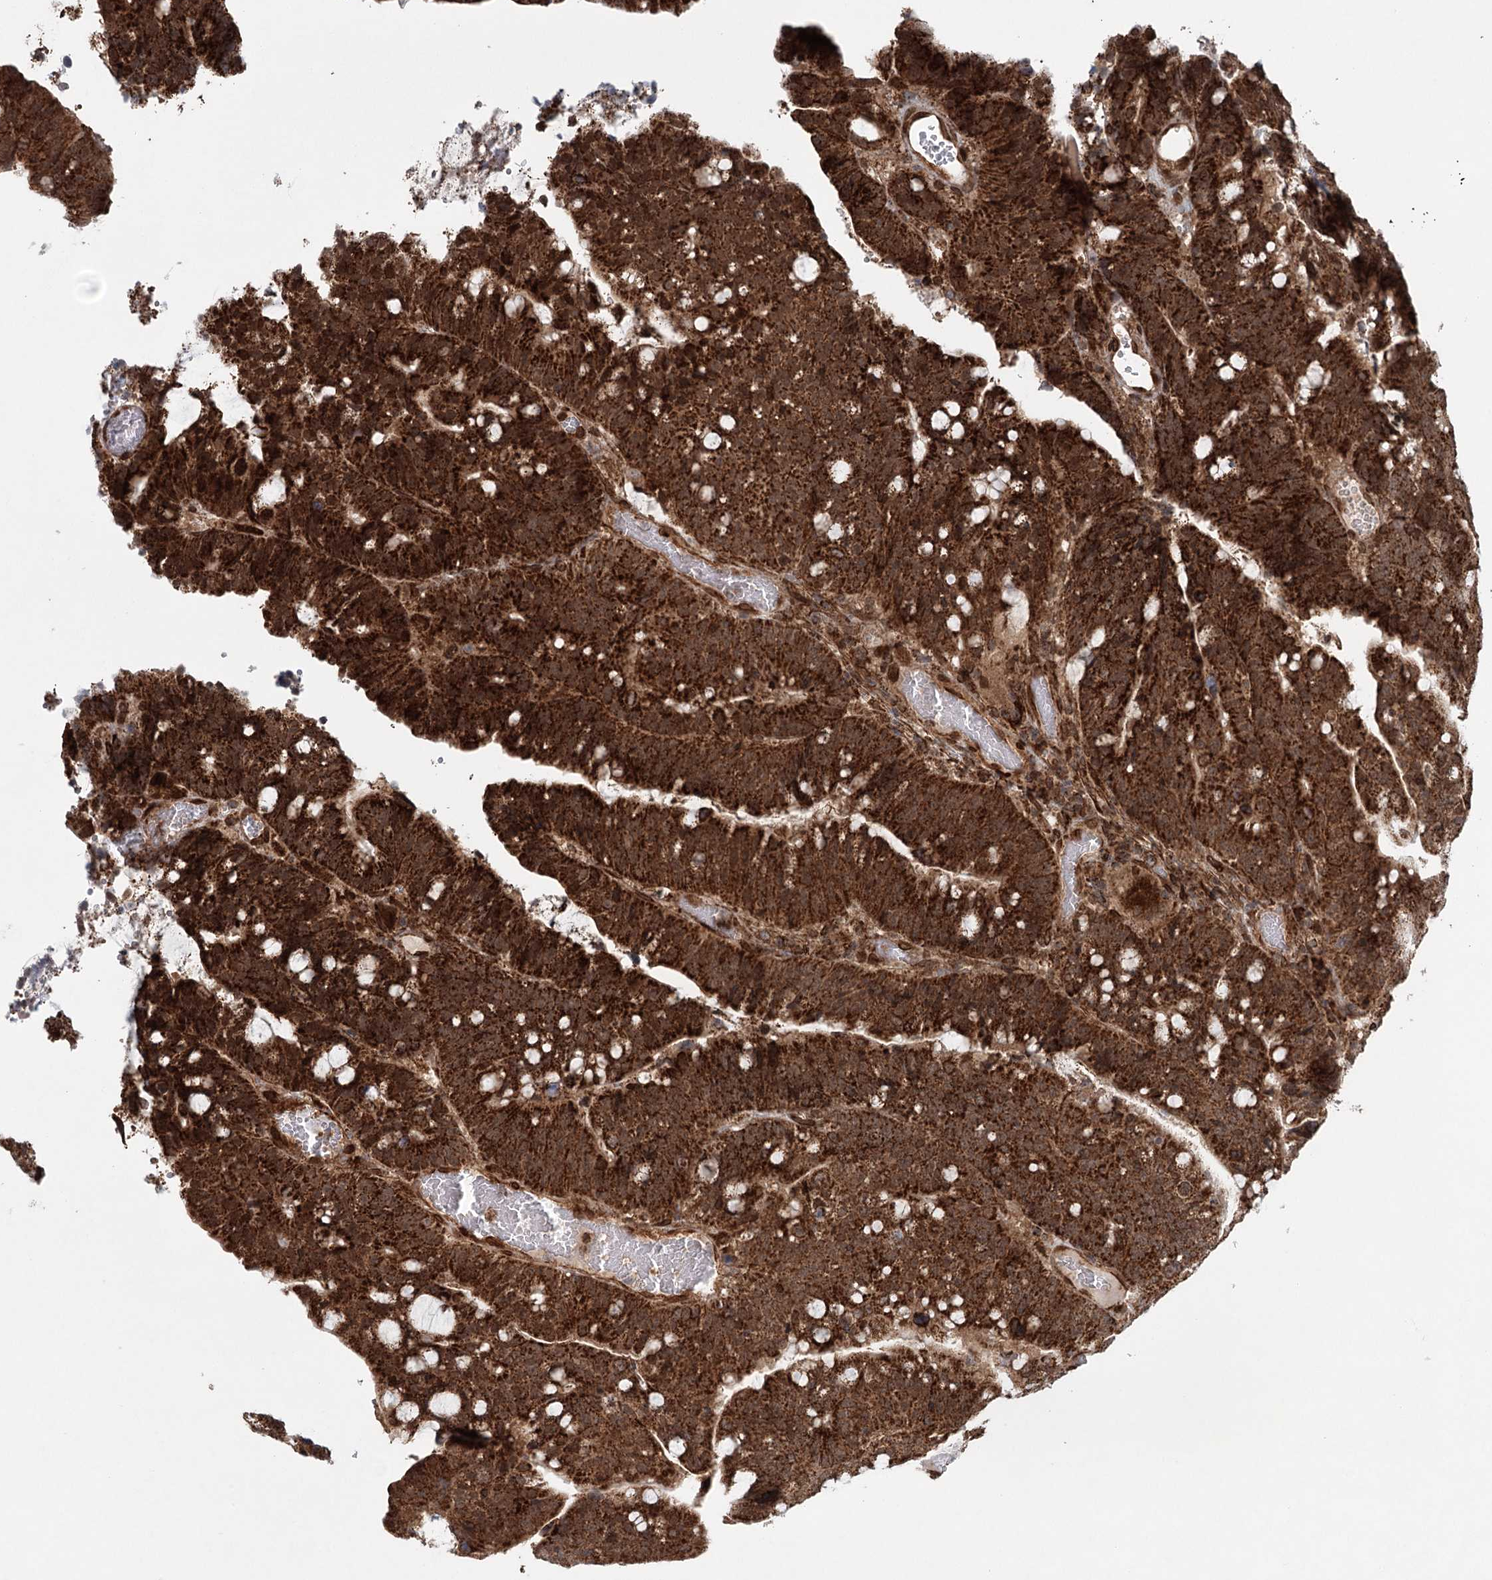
{"staining": {"intensity": "strong", "quantity": ">75%", "location": "cytoplasmic/membranous"}, "tissue": "colorectal cancer", "cell_type": "Tumor cells", "image_type": "cancer", "snomed": [{"axis": "morphology", "description": "Adenocarcinoma, NOS"}, {"axis": "topography", "description": "Colon"}], "caption": "Protein expression analysis of colorectal cancer shows strong cytoplasmic/membranous positivity in approximately >75% of tumor cells. (Stains: DAB (3,3'-diaminobenzidine) in brown, nuclei in blue, Microscopy: brightfield microscopy at high magnification).", "gene": "BCKDHA", "patient": {"sex": "female", "age": 66}}